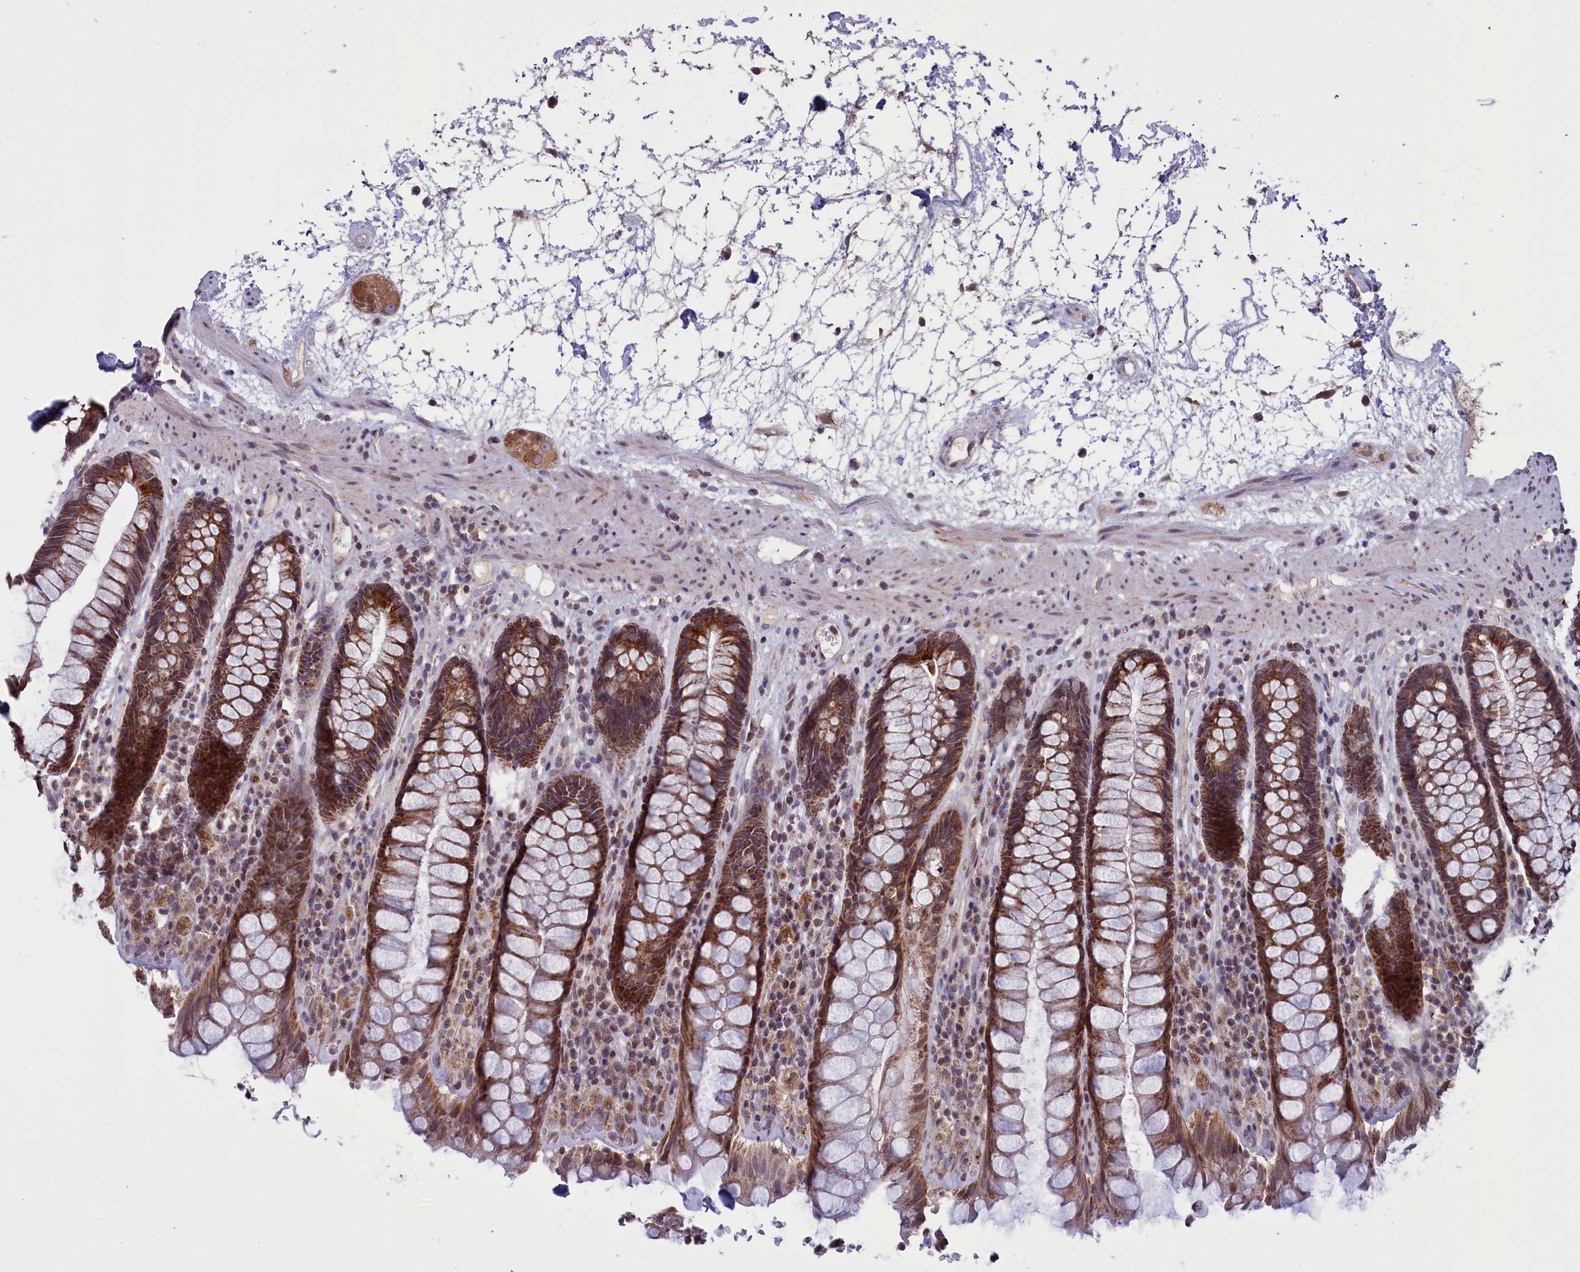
{"staining": {"intensity": "strong", "quantity": ">75%", "location": "cytoplasmic/membranous"}, "tissue": "rectum", "cell_type": "Glandular cells", "image_type": "normal", "snomed": [{"axis": "morphology", "description": "Normal tissue, NOS"}, {"axis": "topography", "description": "Rectum"}], "caption": "This micrograph shows immunohistochemistry (IHC) staining of unremarkable rectum, with high strong cytoplasmic/membranous positivity in approximately >75% of glandular cells.", "gene": "PARS2", "patient": {"sex": "male", "age": 64}}